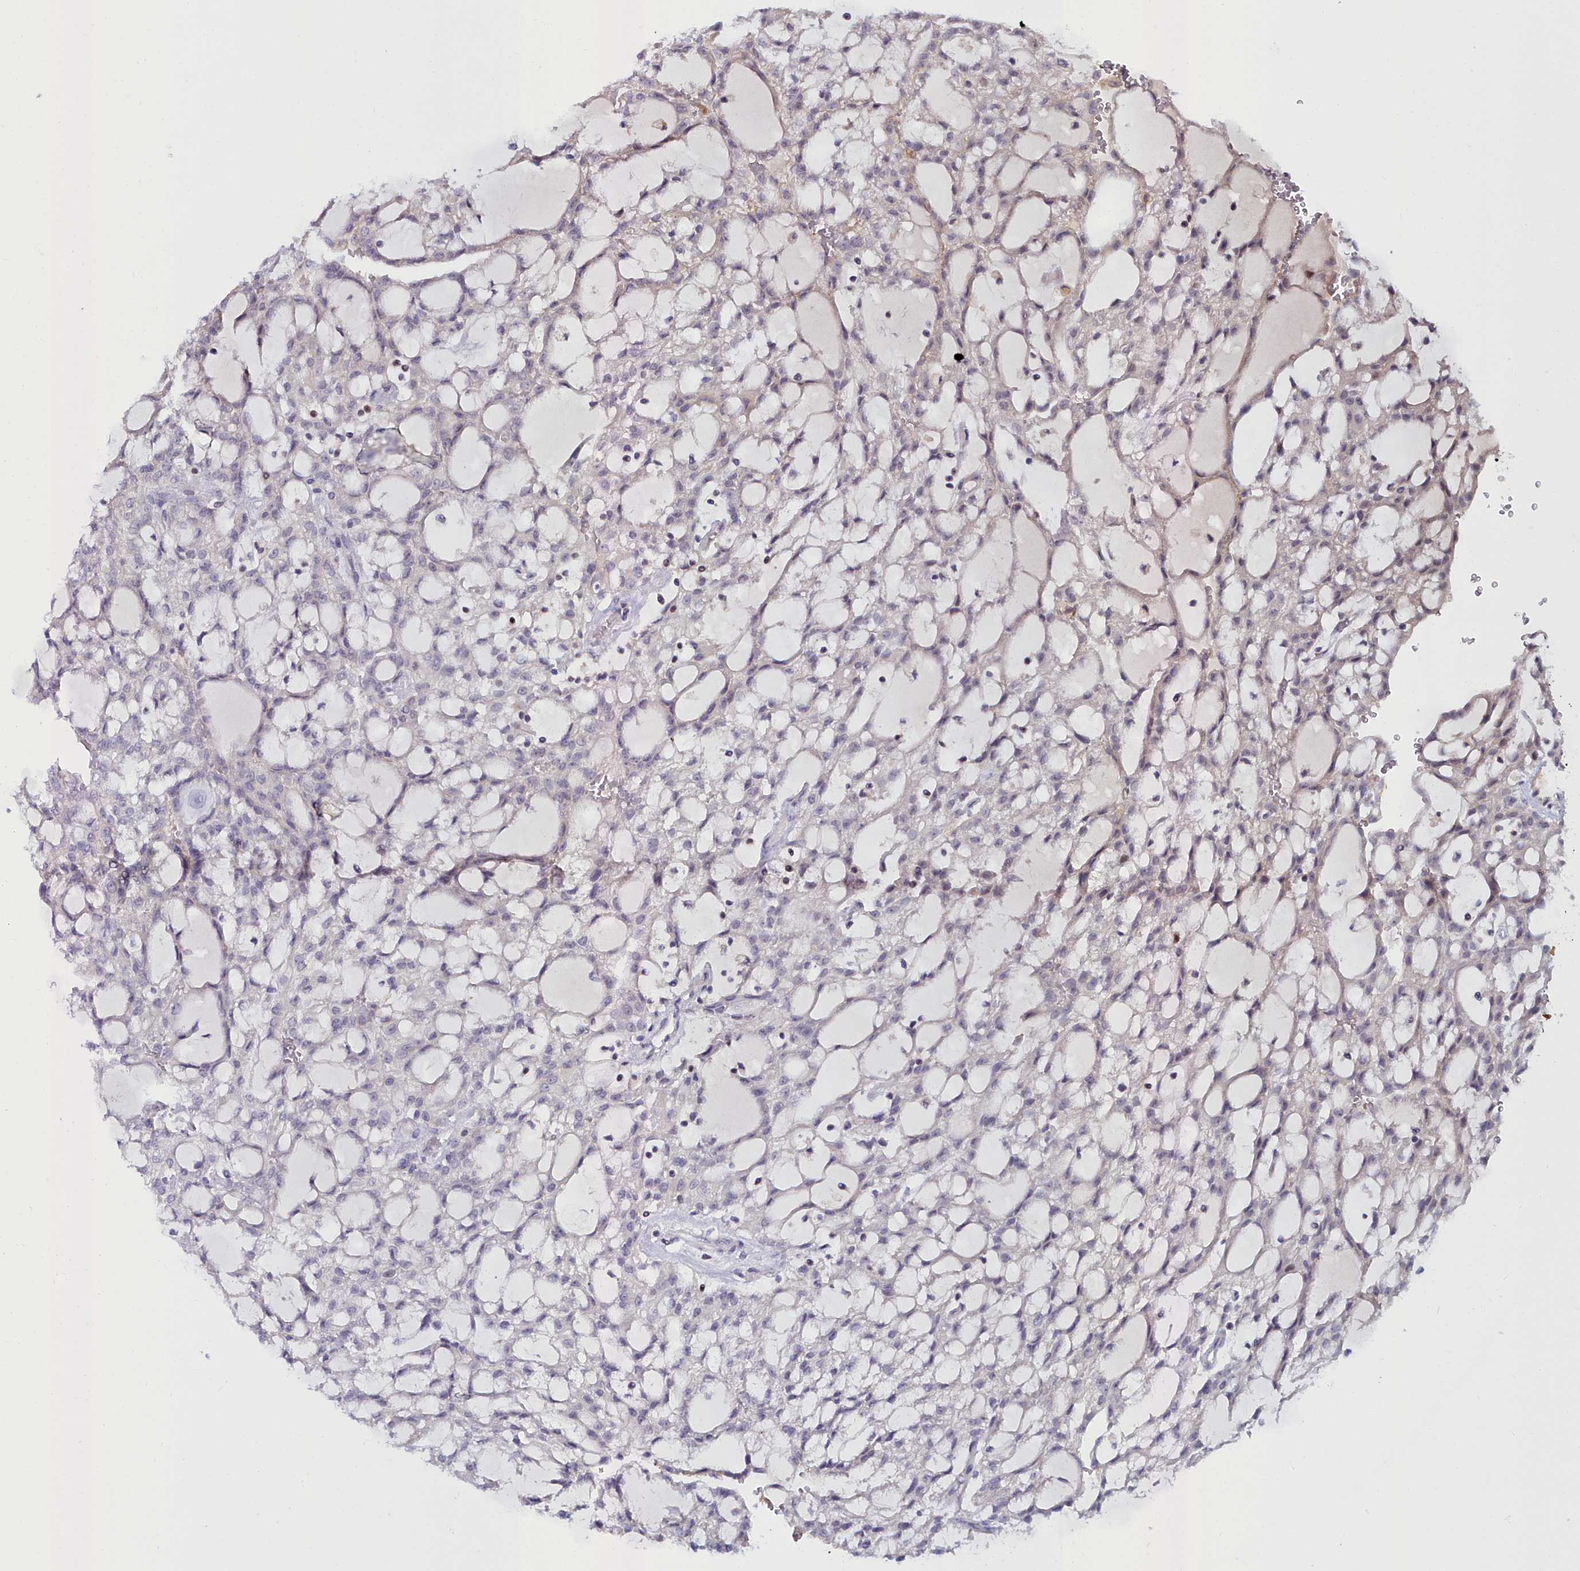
{"staining": {"intensity": "negative", "quantity": "none", "location": "none"}, "tissue": "renal cancer", "cell_type": "Tumor cells", "image_type": "cancer", "snomed": [{"axis": "morphology", "description": "Adenocarcinoma, NOS"}, {"axis": "topography", "description": "Kidney"}], "caption": "This is an IHC photomicrograph of human renal cancer (adenocarcinoma). There is no expression in tumor cells.", "gene": "KCTD18", "patient": {"sex": "male", "age": 63}}